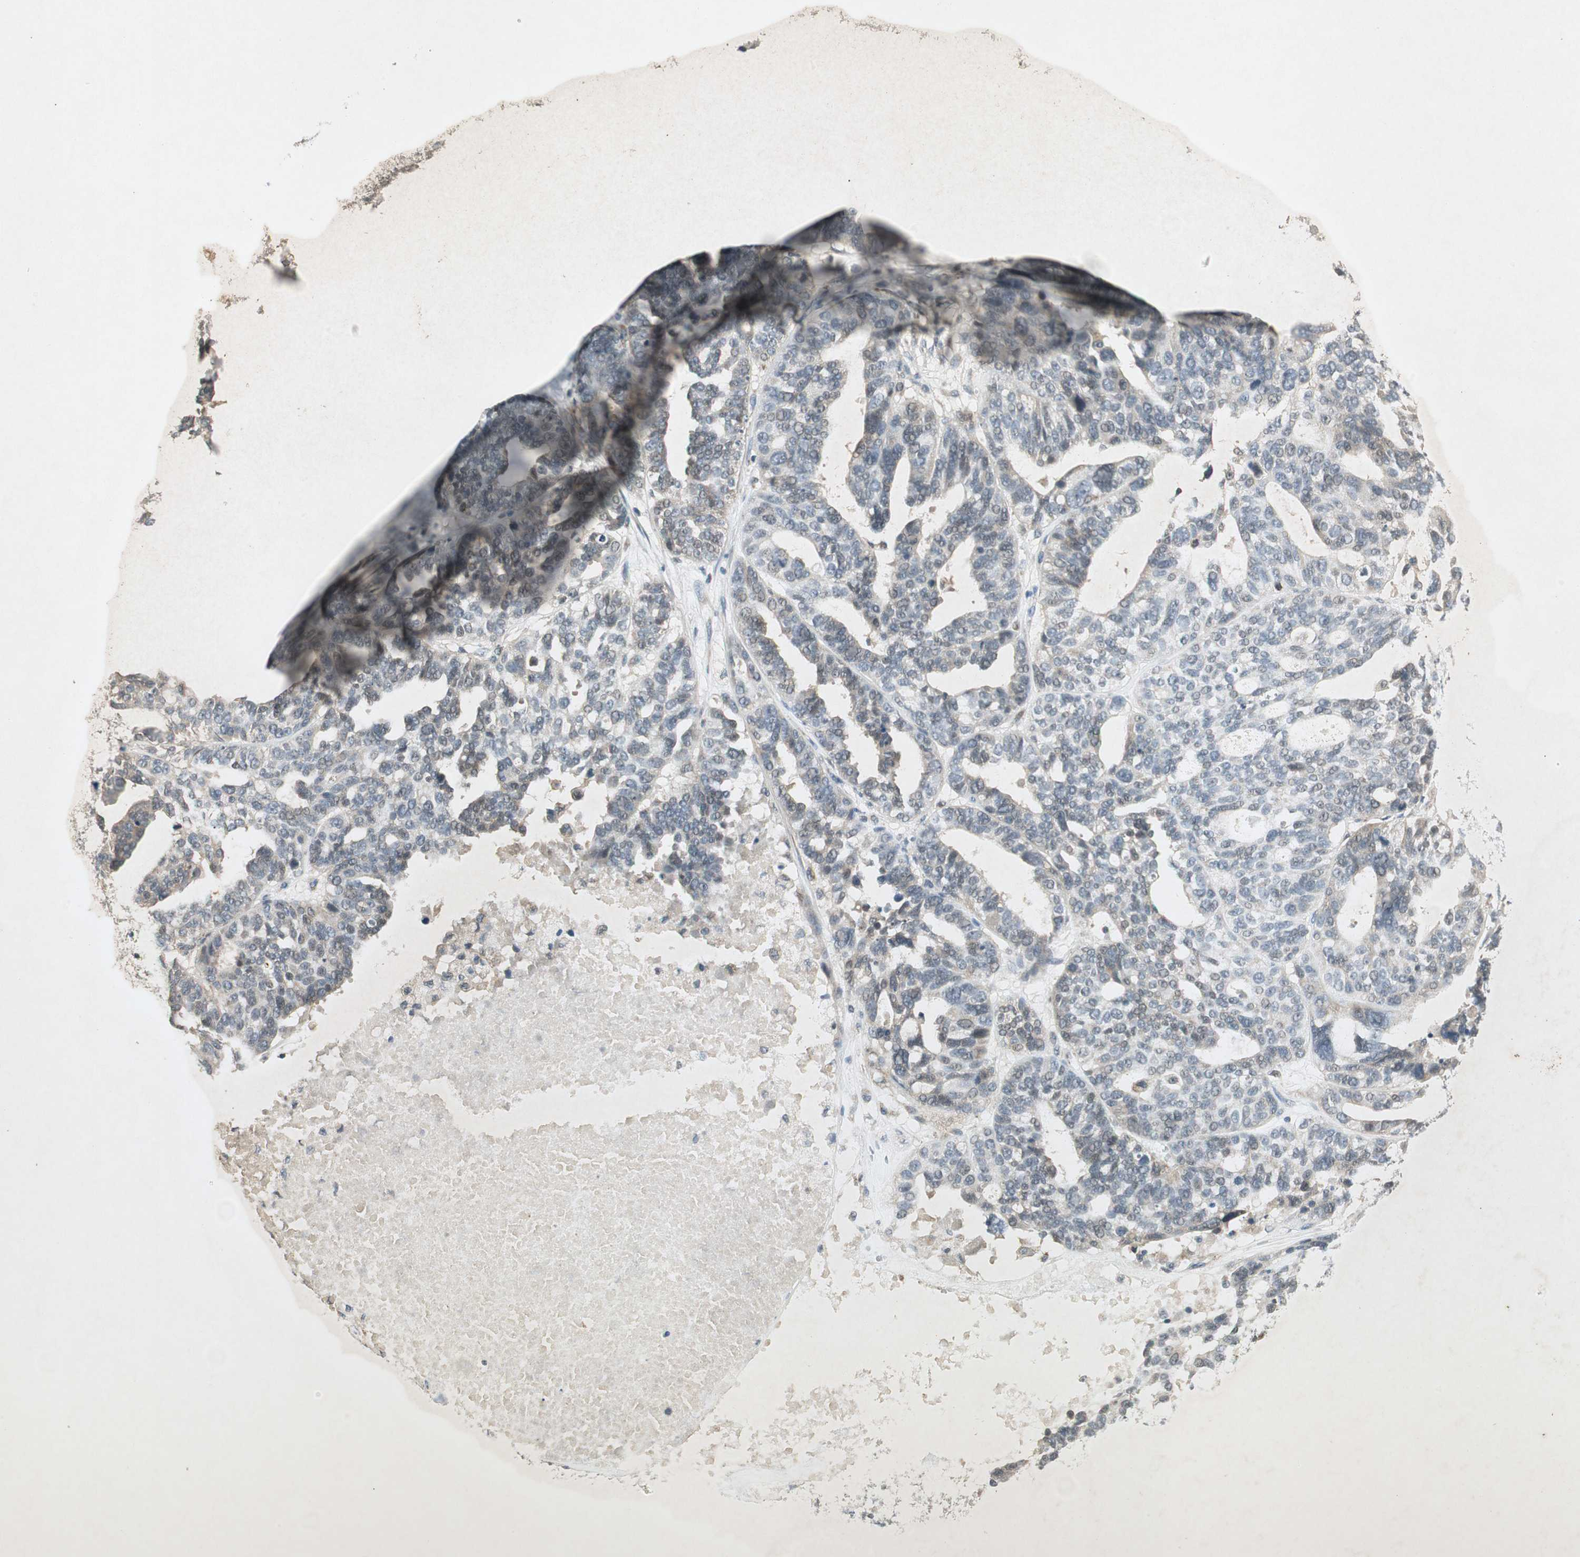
{"staining": {"intensity": "weak", "quantity": "<25%", "location": "cytoplasmic/membranous,nuclear"}, "tissue": "ovarian cancer", "cell_type": "Tumor cells", "image_type": "cancer", "snomed": [{"axis": "morphology", "description": "Cystadenocarcinoma, serous, NOS"}, {"axis": "topography", "description": "Ovary"}], "caption": "Immunohistochemical staining of ovarian cancer (serous cystadenocarcinoma) reveals no significant positivity in tumor cells. (Brightfield microscopy of DAB IHC at high magnification).", "gene": "USP2", "patient": {"sex": "female", "age": 59}}